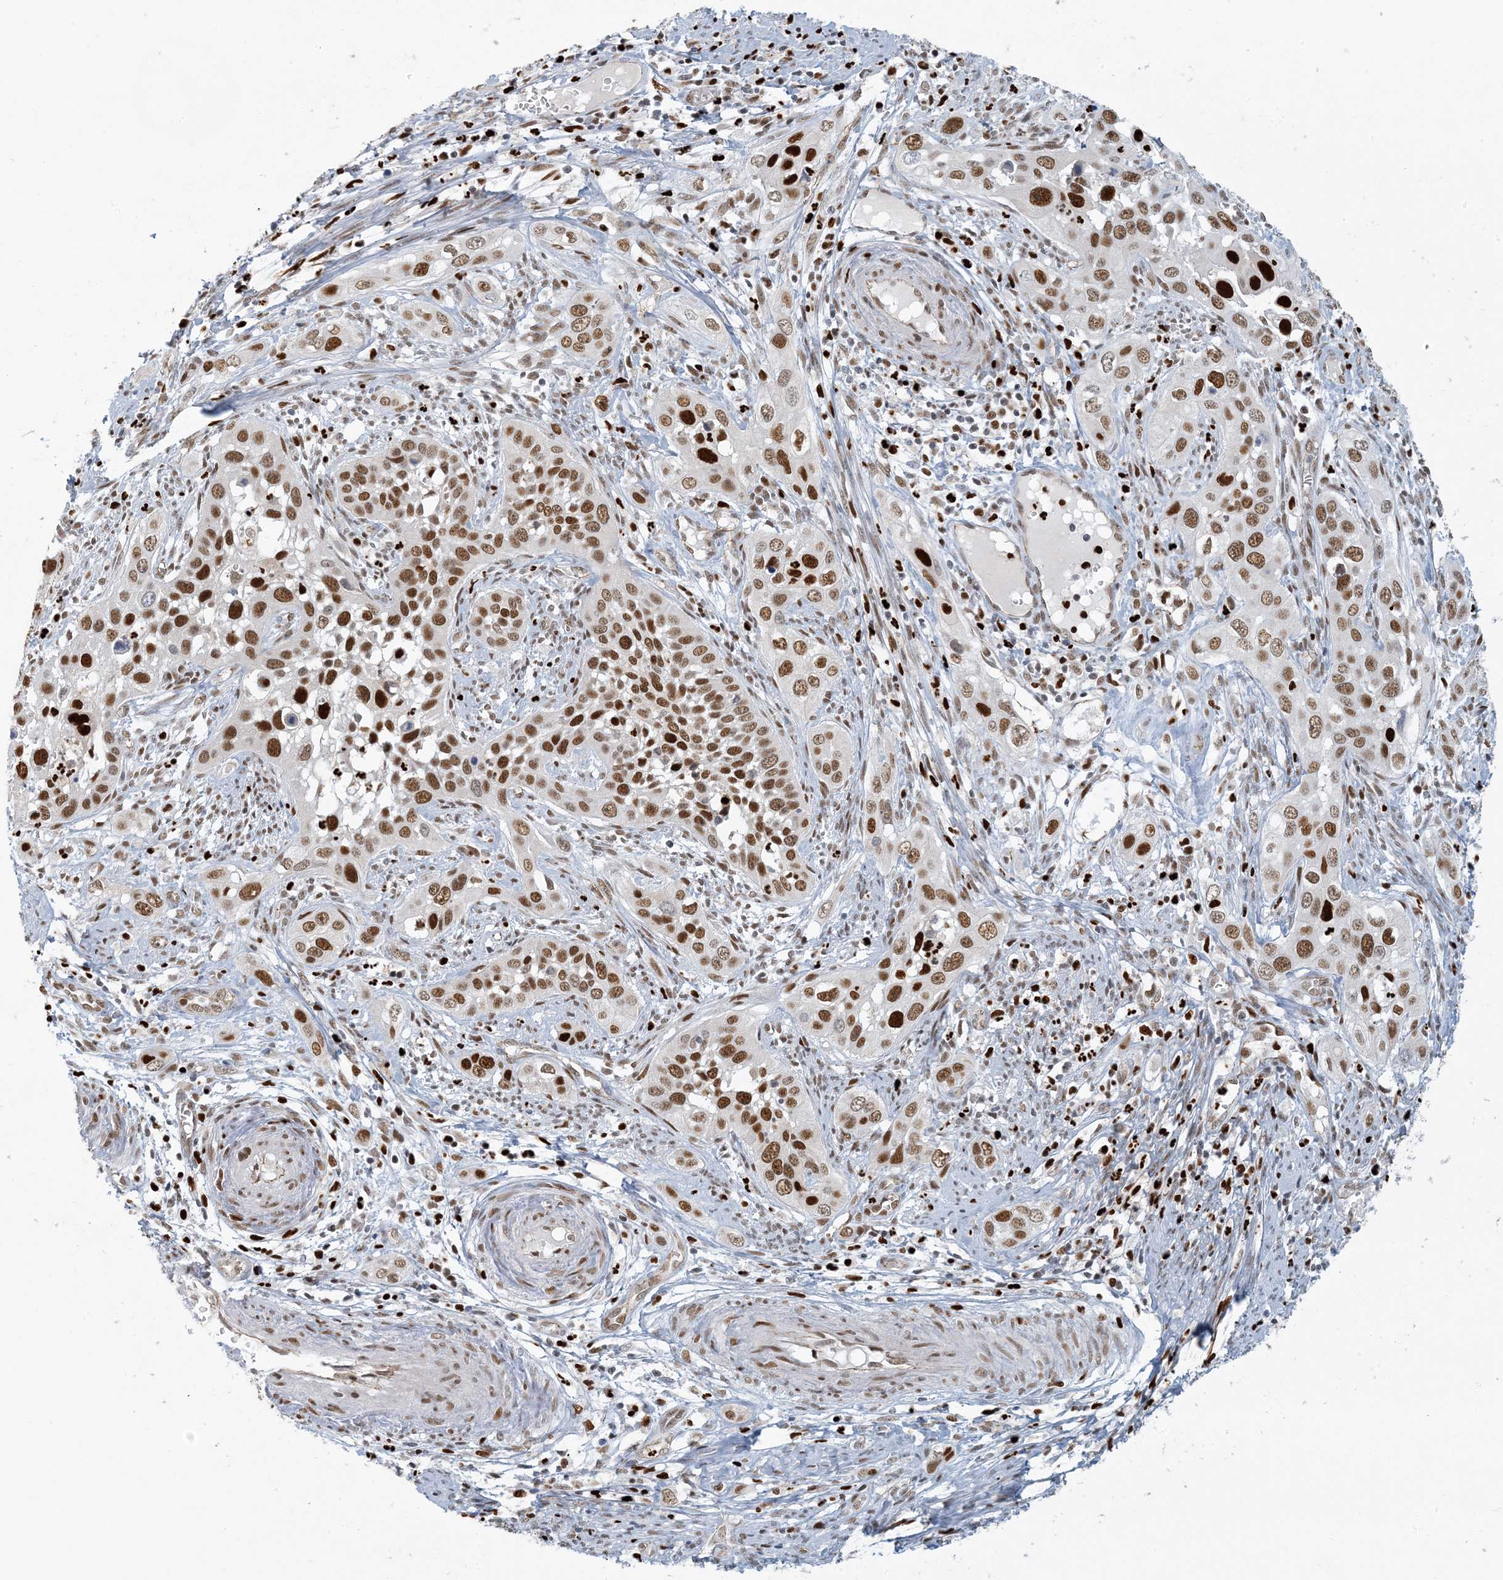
{"staining": {"intensity": "moderate", "quantity": ">75%", "location": "nuclear"}, "tissue": "cervical cancer", "cell_type": "Tumor cells", "image_type": "cancer", "snomed": [{"axis": "morphology", "description": "Squamous cell carcinoma, NOS"}, {"axis": "topography", "description": "Cervix"}], "caption": "A brown stain labels moderate nuclear staining of a protein in squamous cell carcinoma (cervical) tumor cells. Using DAB (brown) and hematoxylin (blue) stains, captured at high magnification using brightfield microscopy.", "gene": "AK9", "patient": {"sex": "female", "age": 34}}